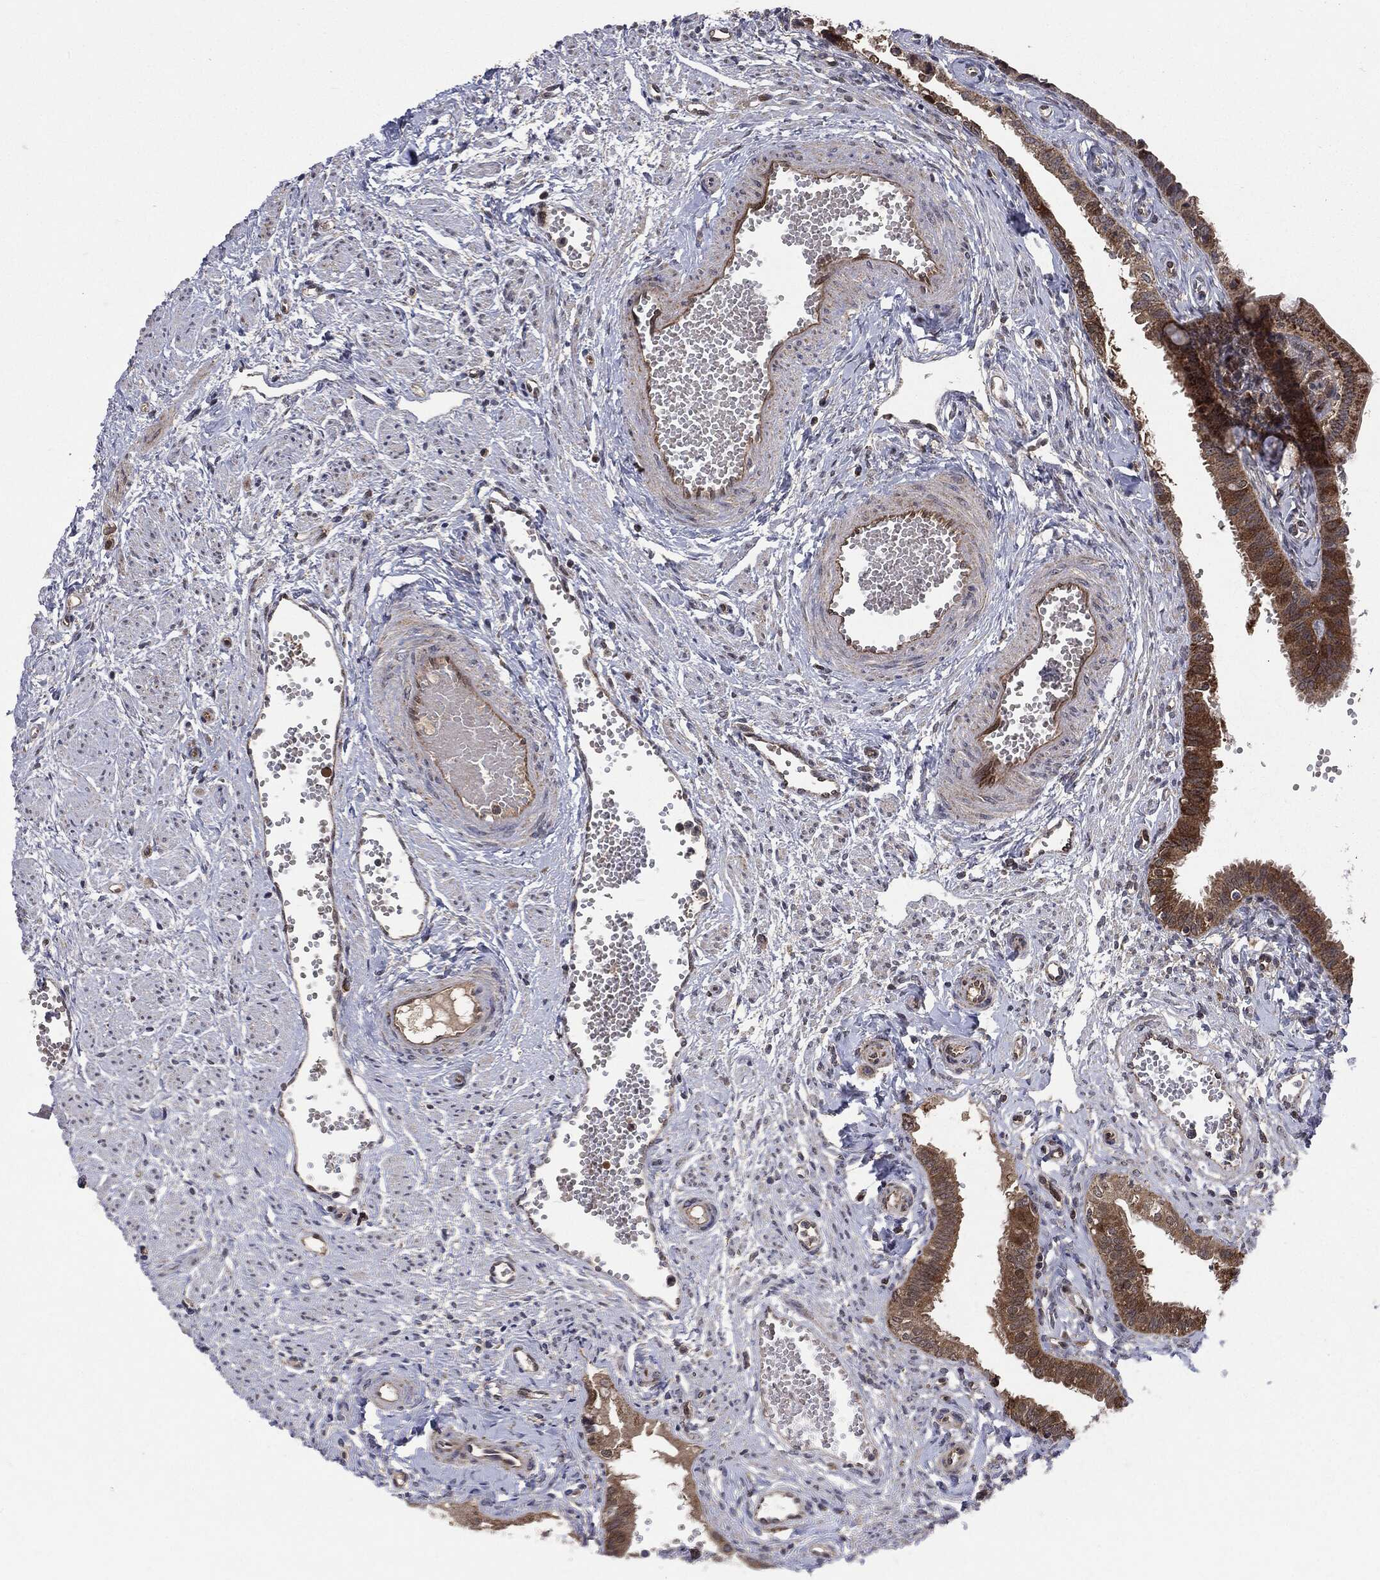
{"staining": {"intensity": "strong", "quantity": ">75%", "location": "cytoplasmic/membranous"}, "tissue": "fallopian tube", "cell_type": "Glandular cells", "image_type": "normal", "snomed": [{"axis": "morphology", "description": "Normal tissue, NOS"}, {"axis": "topography", "description": "Fallopian tube"}, {"axis": "topography", "description": "Ovary"}], "caption": "Immunohistochemical staining of benign human fallopian tube displays high levels of strong cytoplasmic/membranous expression in about >75% of glandular cells. Using DAB (brown) and hematoxylin (blue) stains, captured at high magnification using brightfield microscopy.", "gene": "PTPA", "patient": {"sex": "female", "age": 49}}